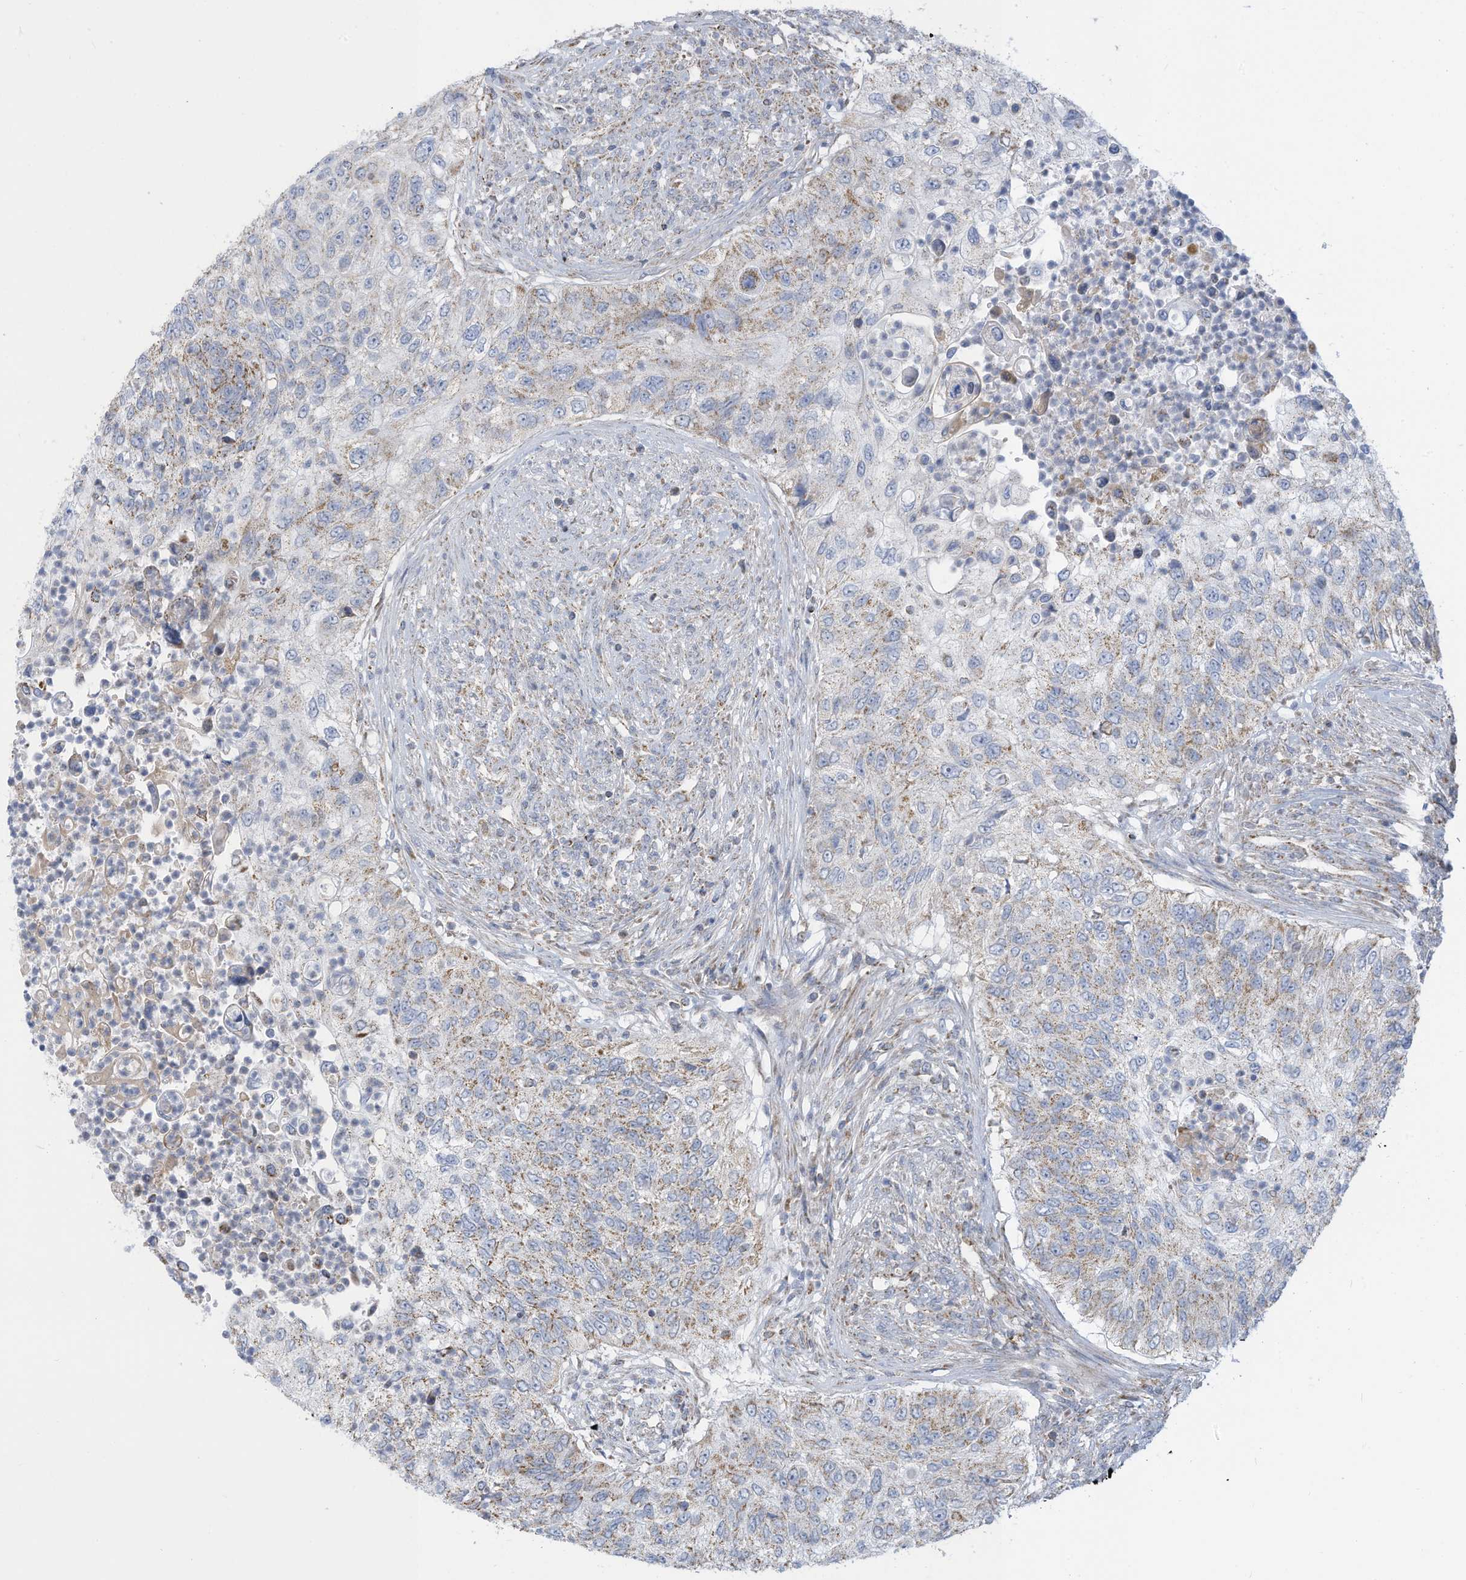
{"staining": {"intensity": "moderate", "quantity": "<25%", "location": "cytoplasmic/membranous"}, "tissue": "urothelial cancer", "cell_type": "Tumor cells", "image_type": "cancer", "snomed": [{"axis": "morphology", "description": "Urothelial carcinoma, High grade"}, {"axis": "topography", "description": "Urinary bladder"}], "caption": "Moderate cytoplasmic/membranous expression for a protein is appreciated in about <25% of tumor cells of urothelial cancer using immunohistochemistry (IHC).", "gene": "NLN", "patient": {"sex": "female", "age": 60}}